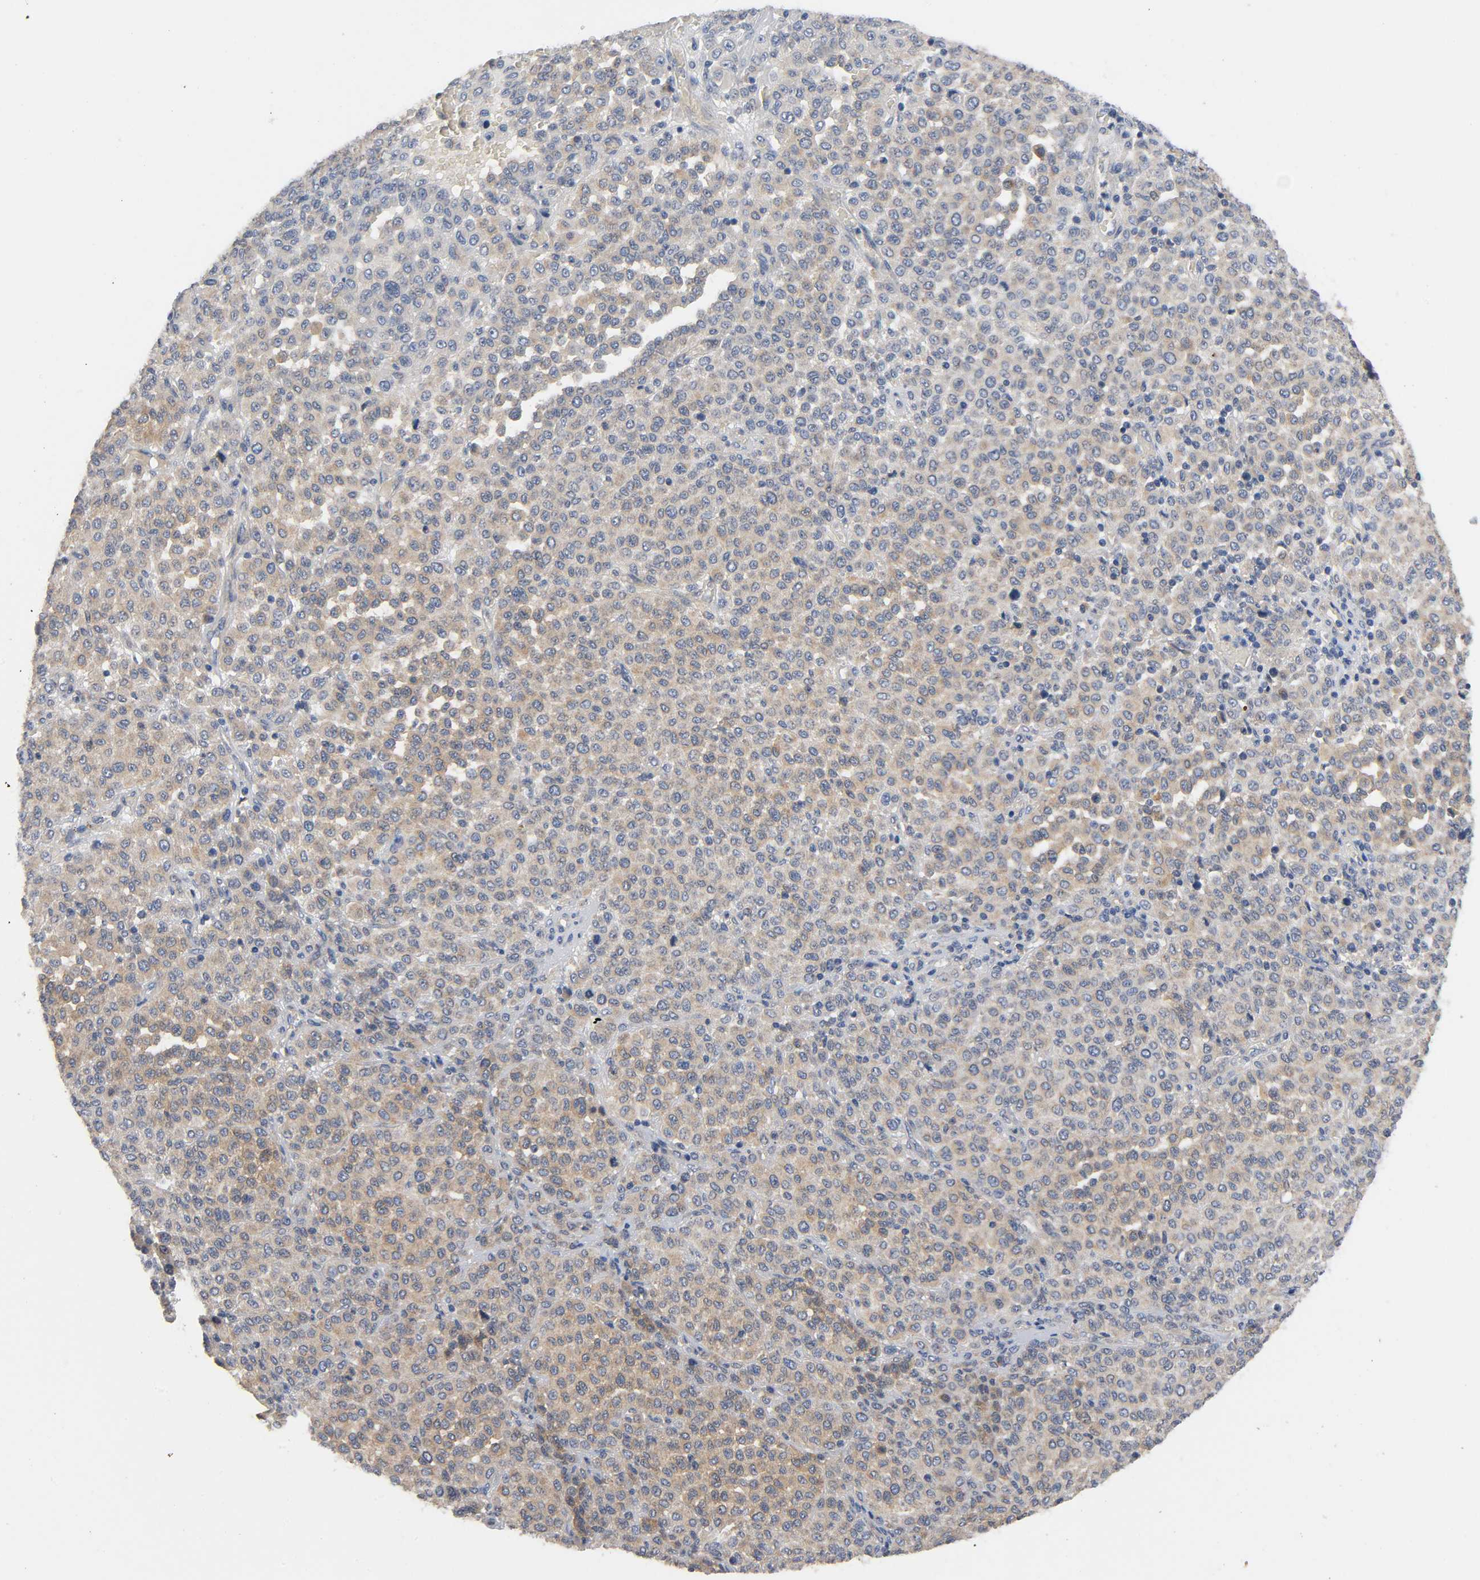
{"staining": {"intensity": "weak", "quantity": ">75%", "location": "cytoplasmic/membranous"}, "tissue": "melanoma", "cell_type": "Tumor cells", "image_type": "cancer", "snomed": [{"axis": "morphology", "description": "Malignant melanoma, Metastatic site"}, {"axis": "topography", "description": "Pancreas"}], "caption": "Immunohistochemical staining of human melanoma demonstrates weak cytoplasmic/membranous protein expression in about >75% of tumor cells.", "gene": "HDAC6", "patient": {"sex": "female", "age": 30}}